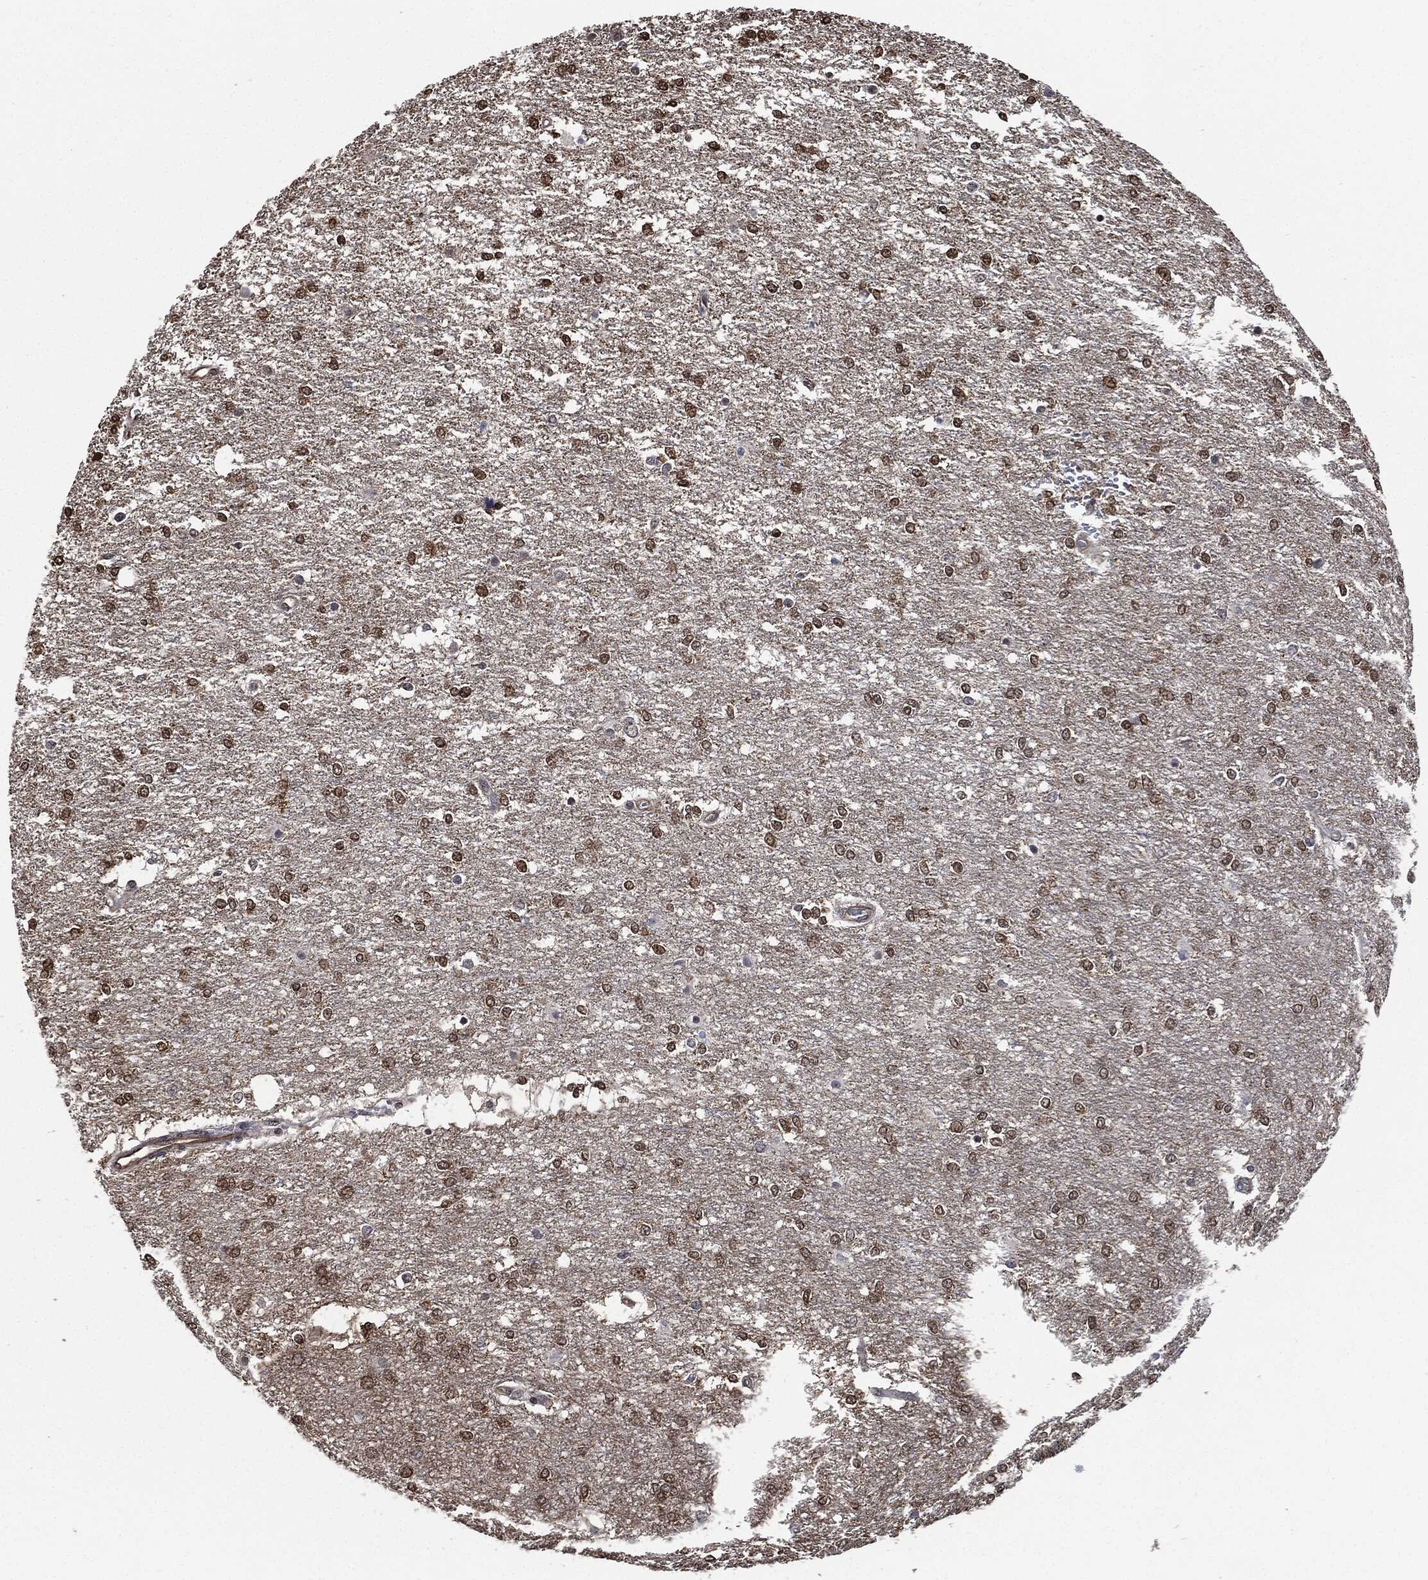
{"staining": {"intensity": "moderate", "quantity": ">75%", "location": "nuclear"}, "tissue": "glioma", "cell_type": "Tumor cells", "image_type": "cancer", "snomed": [{"axis": "morphology", "description": "Glioma, malignant, High grade"}, {"axis": "topography", "description": "Brain"}], "caption": "A high-resolution micrograph shows immunohistochemistry staining of glioma, which reveals moderate nuclear staining in about >75% of tumor cells.", "gene": "S100A9", "patient": {"sex": "female", "age": 61}}